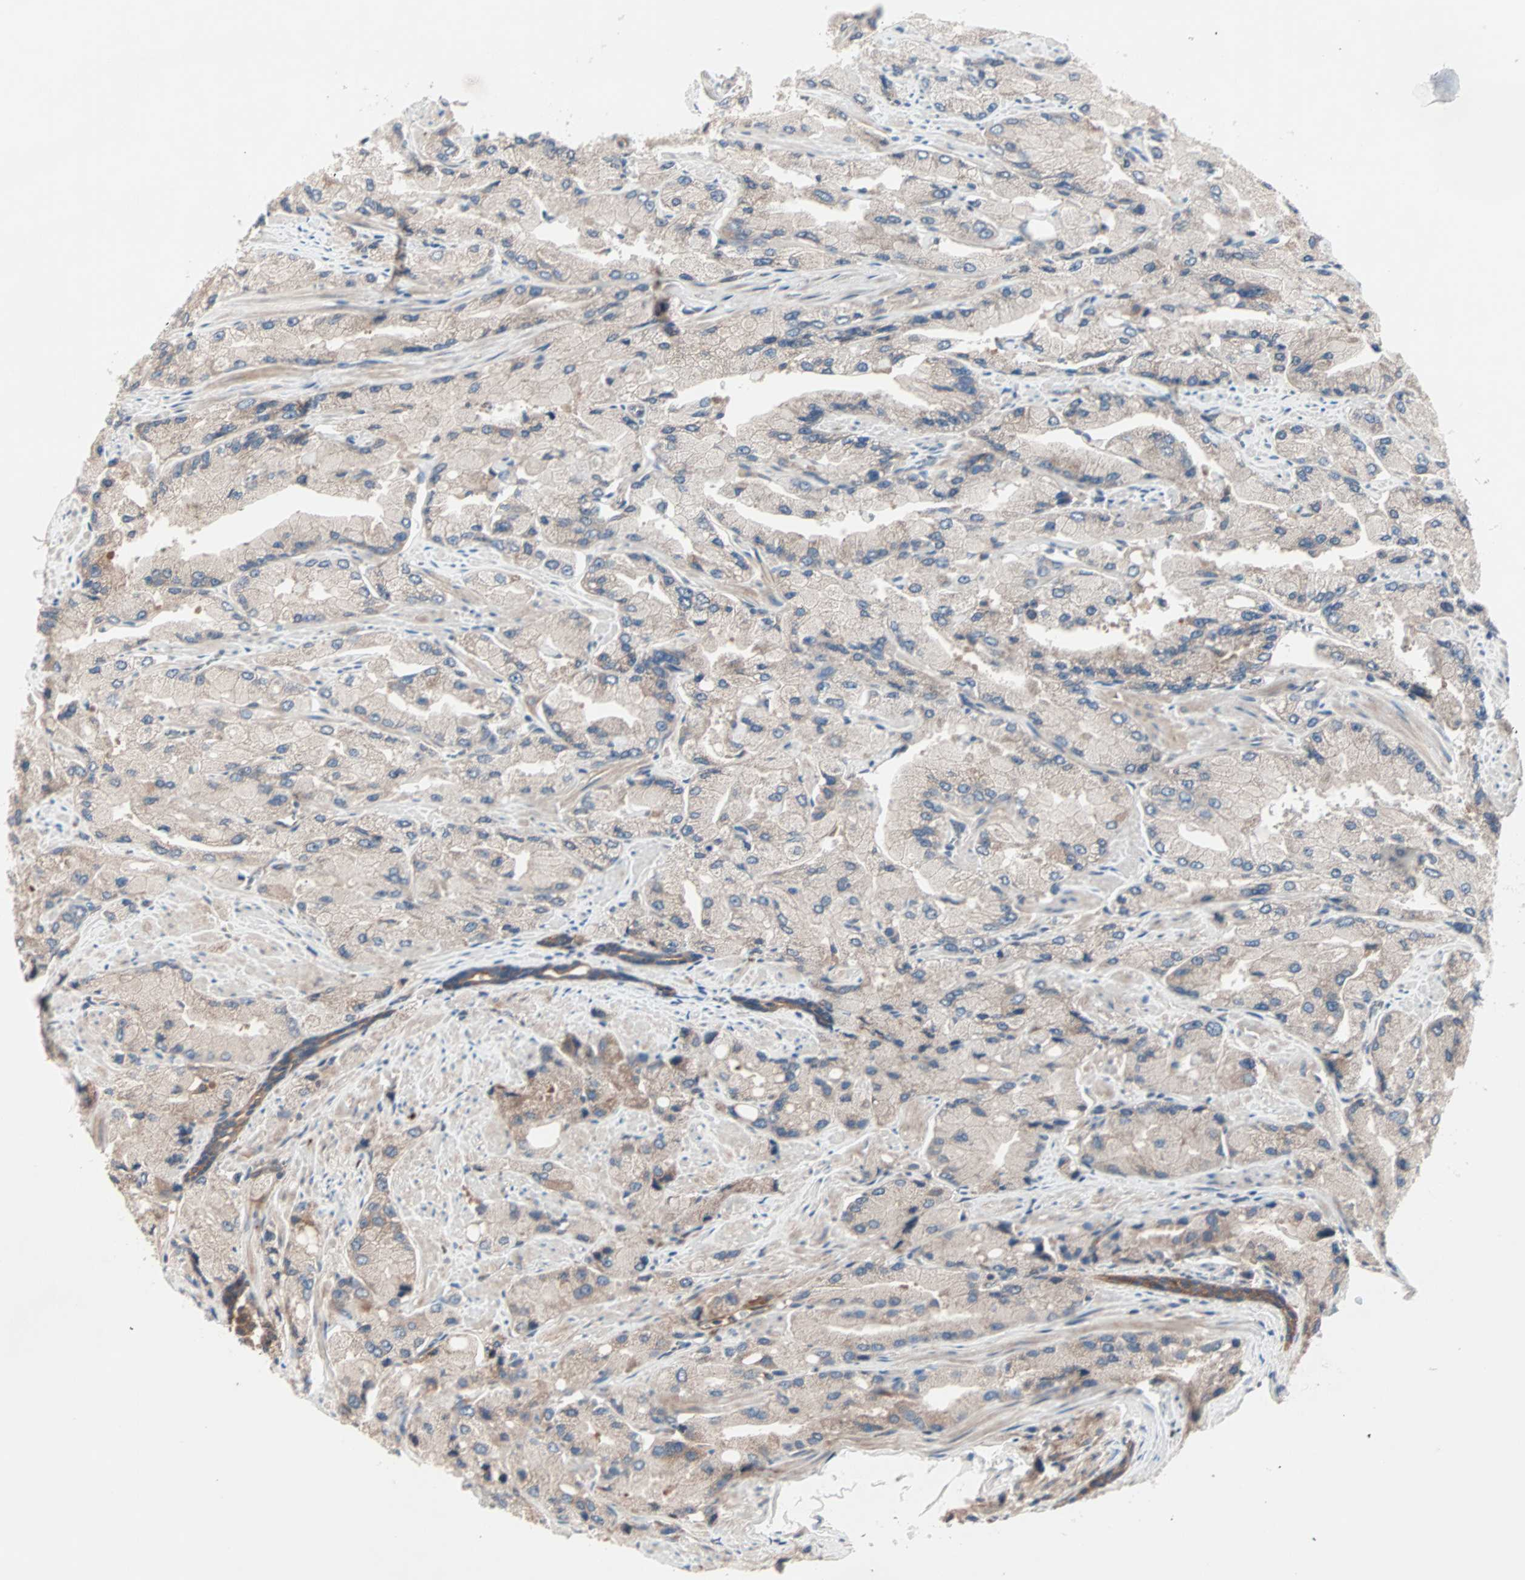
{"staining": {"intensity": "weak", "quantity": "25%-75%", "location": "cytoplasmic/membranous"}, "tissue": "prostate cancer", "cell_type": "Tumor cells", "image_type": "cancer", "snomed": [{"axis": "morphology", "description": "Adenocarcinoma, High grade"}, {"axis": "topography", "description": "Prostate"}], "caption": "Prostate cancer (high-grade adenocarcinoma) tissue exhibits weak cytoplasmic/membranous staining in about 25%-75% of tumor cells, visualized by immunohistochemistry.", "gene": "CAD", "patient": {"sex": "male", "age": 58}}